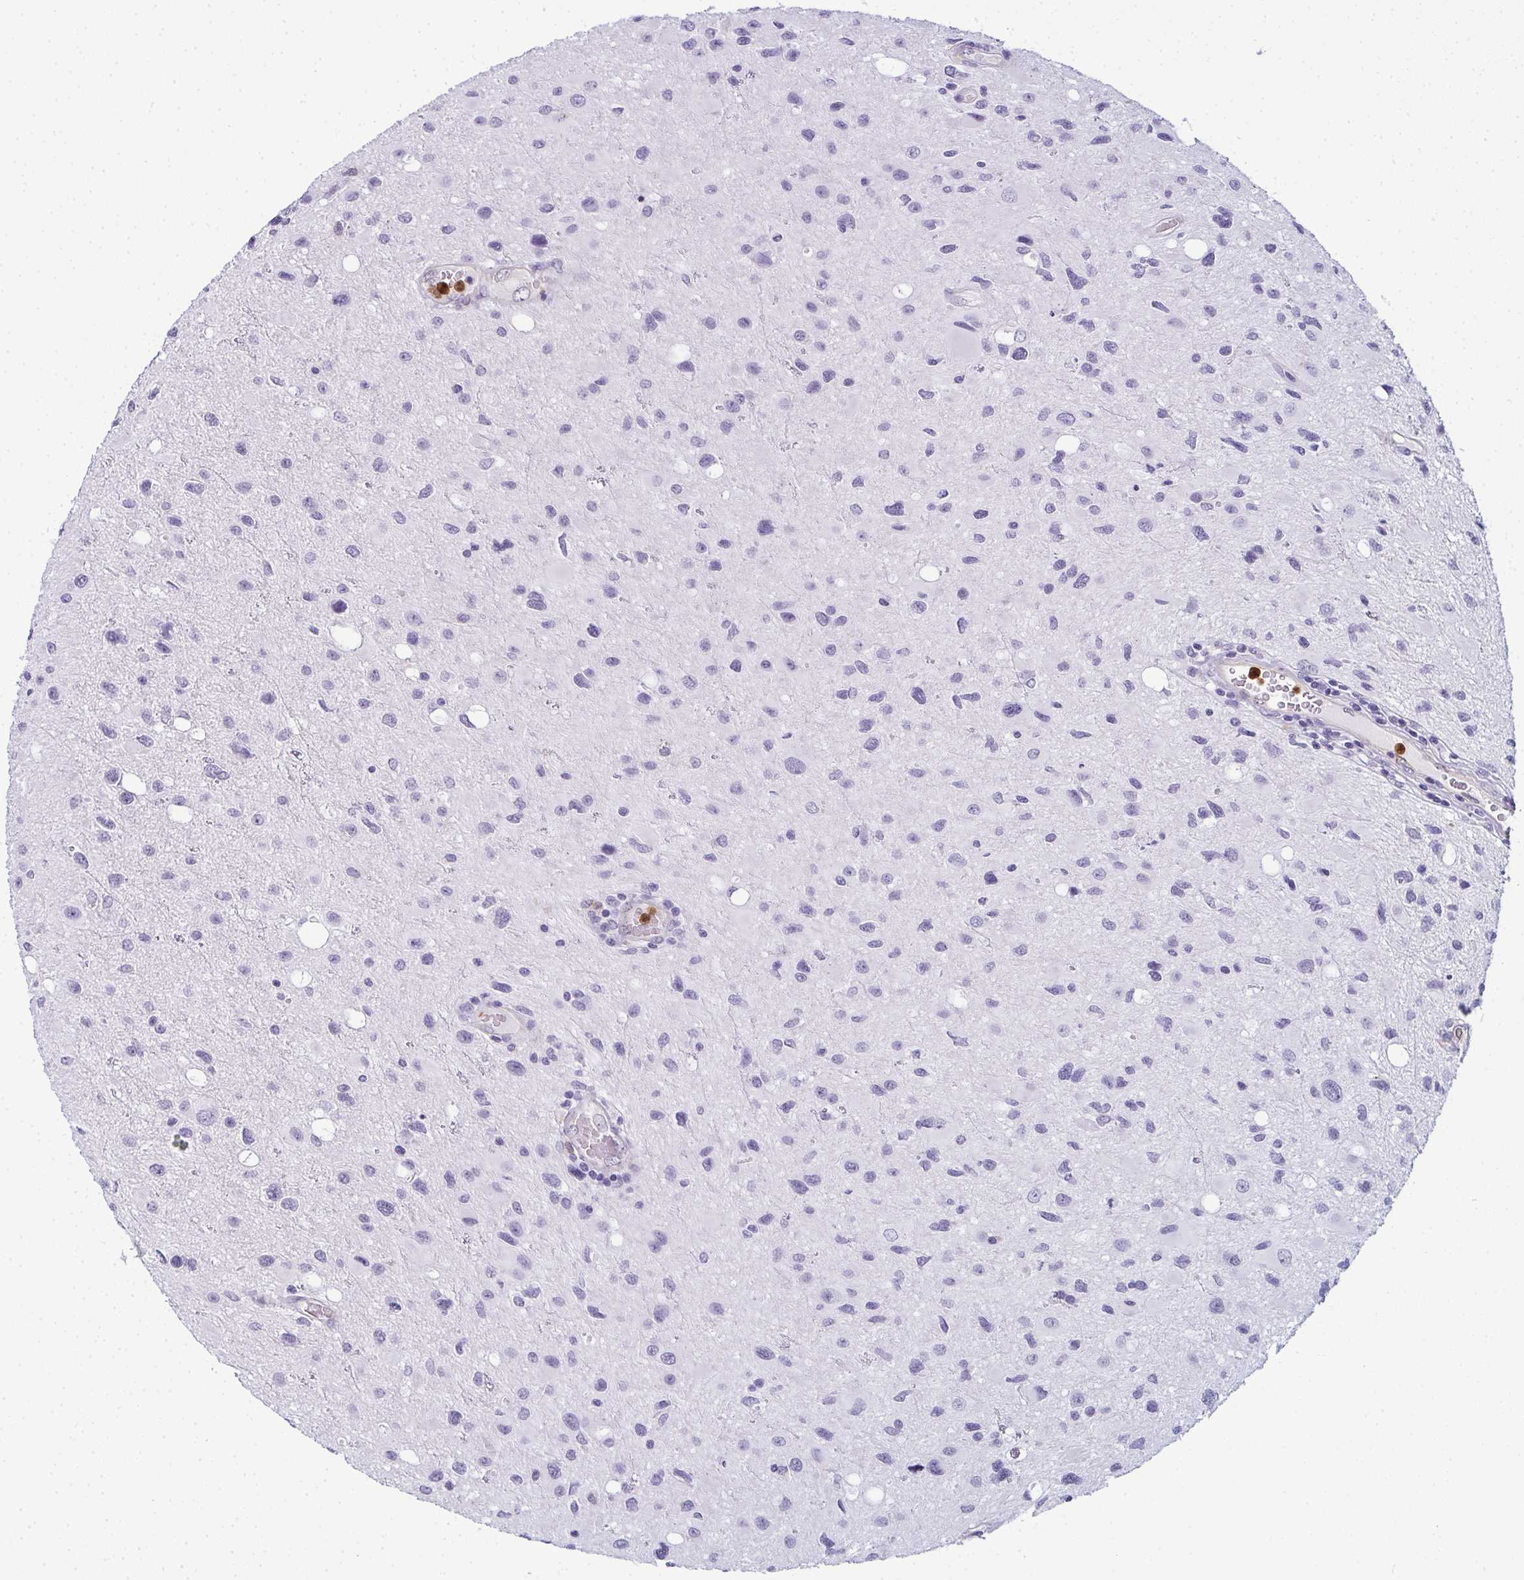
{"staining": {"intensity": "negative", "quantity": "none", "location": "none"}, "tissue": "glioma", "cell_type": "Tumor cells", "image_type": "cancer", "snomed": [{"axis": "morphology", "description": "Glioma, malignant, Low grade"}, {"axis": "topography", "description": "Brain"}], "caption": "Micrograph shows no significant protein expression in tumor cells of glioma.", "gene": "CDA", "patient": {"sex": "female", "age": 32}}